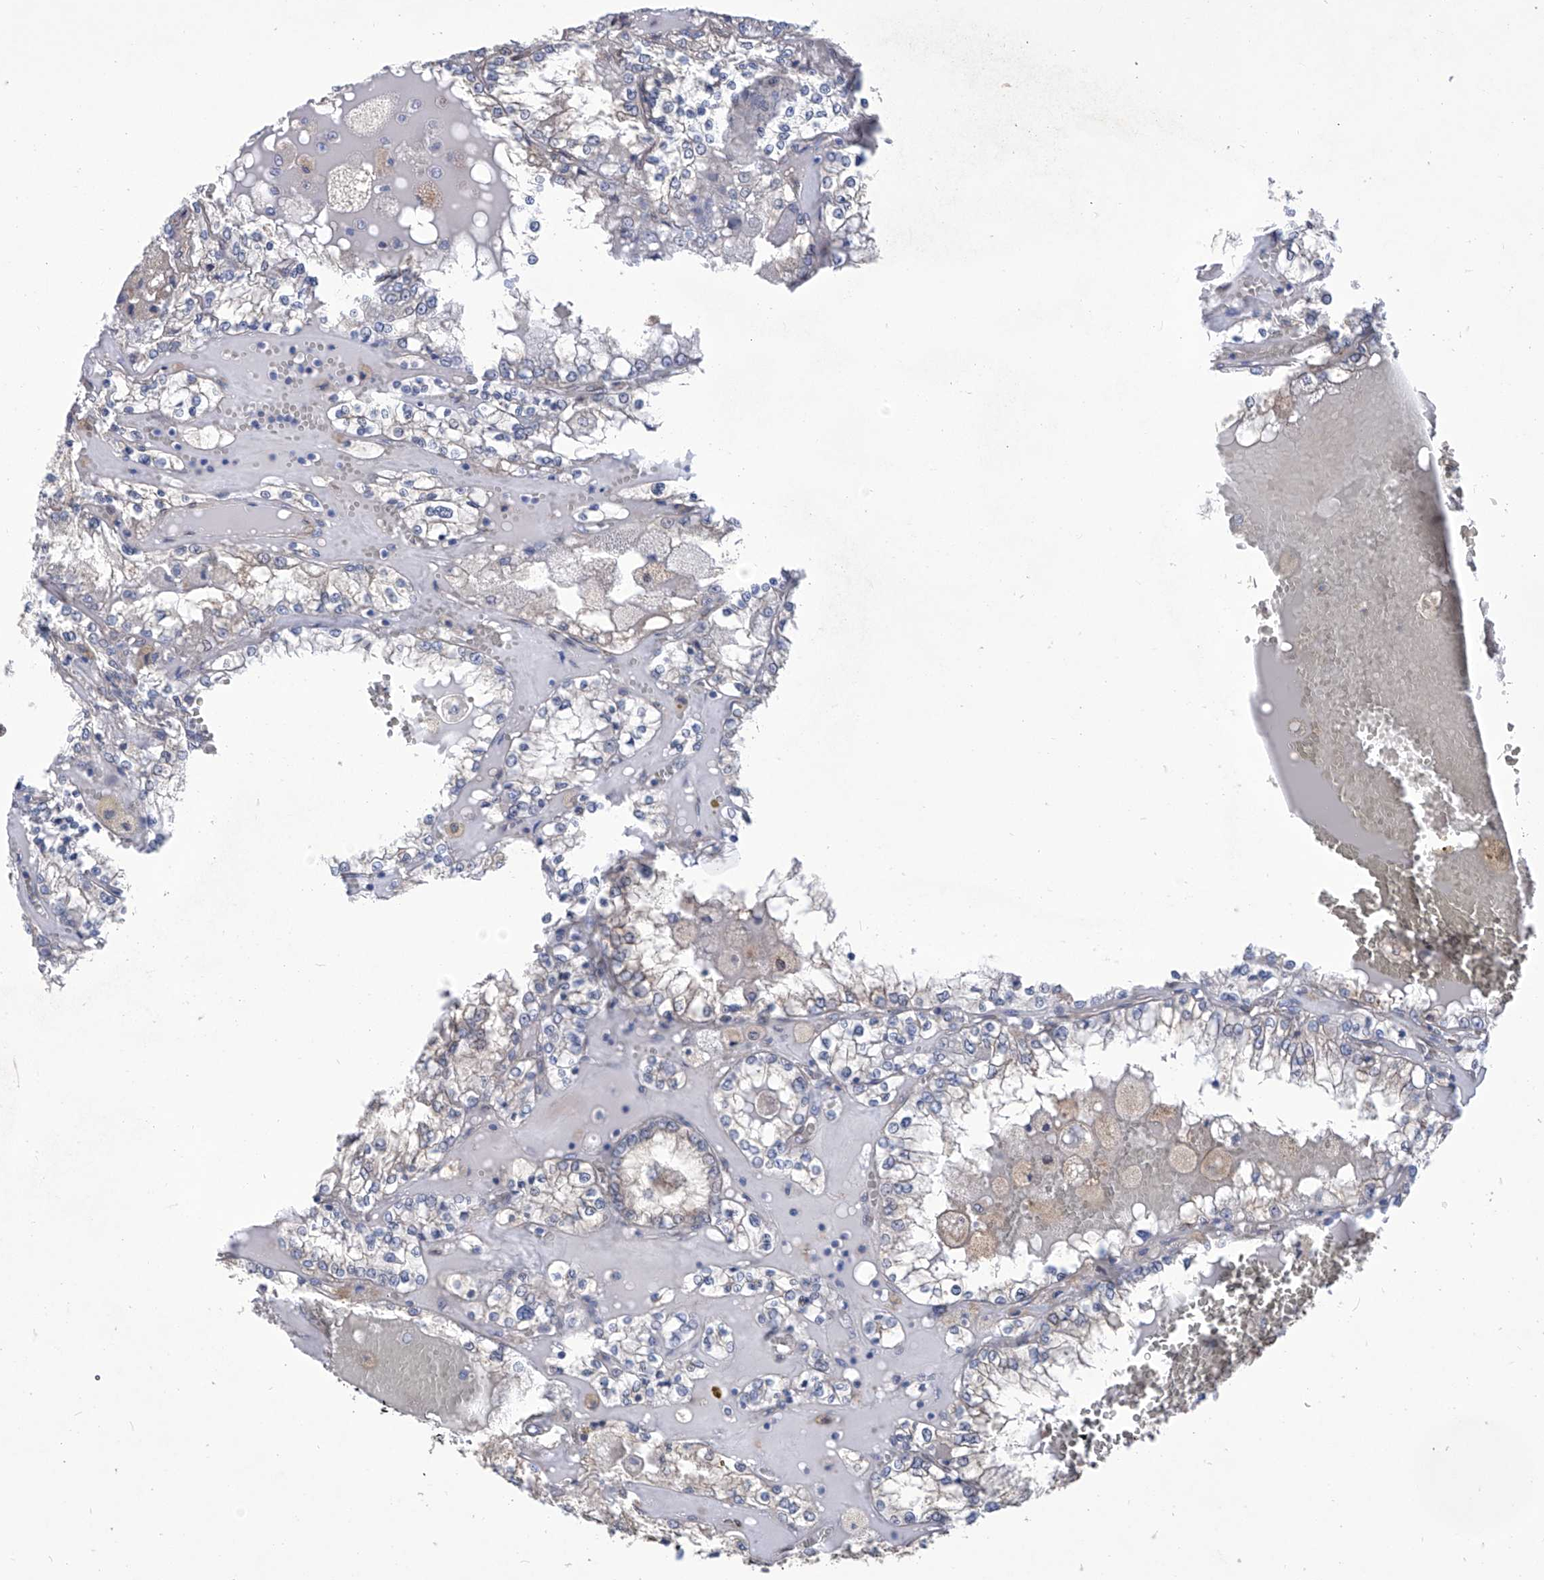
{"staining": {"intensity": "negative", "quantity": "none", "location": "none"}, "tissue": "renal cancer", "cell_type": "Tumor cells", "image_type": "cancer", "snomed": [{"axis": "morphology", "description": "Adenocarcinoma, NOS"}, {"axis": "topography", "description": "Kidney"}], "caption": "A photomicrograph of renal cancer (adenocarcinoma) stained for a protein demonstrates no brown staining in tumor cells.", "gene": "SMS", "patient": {"sex": "female", "age": 56}}